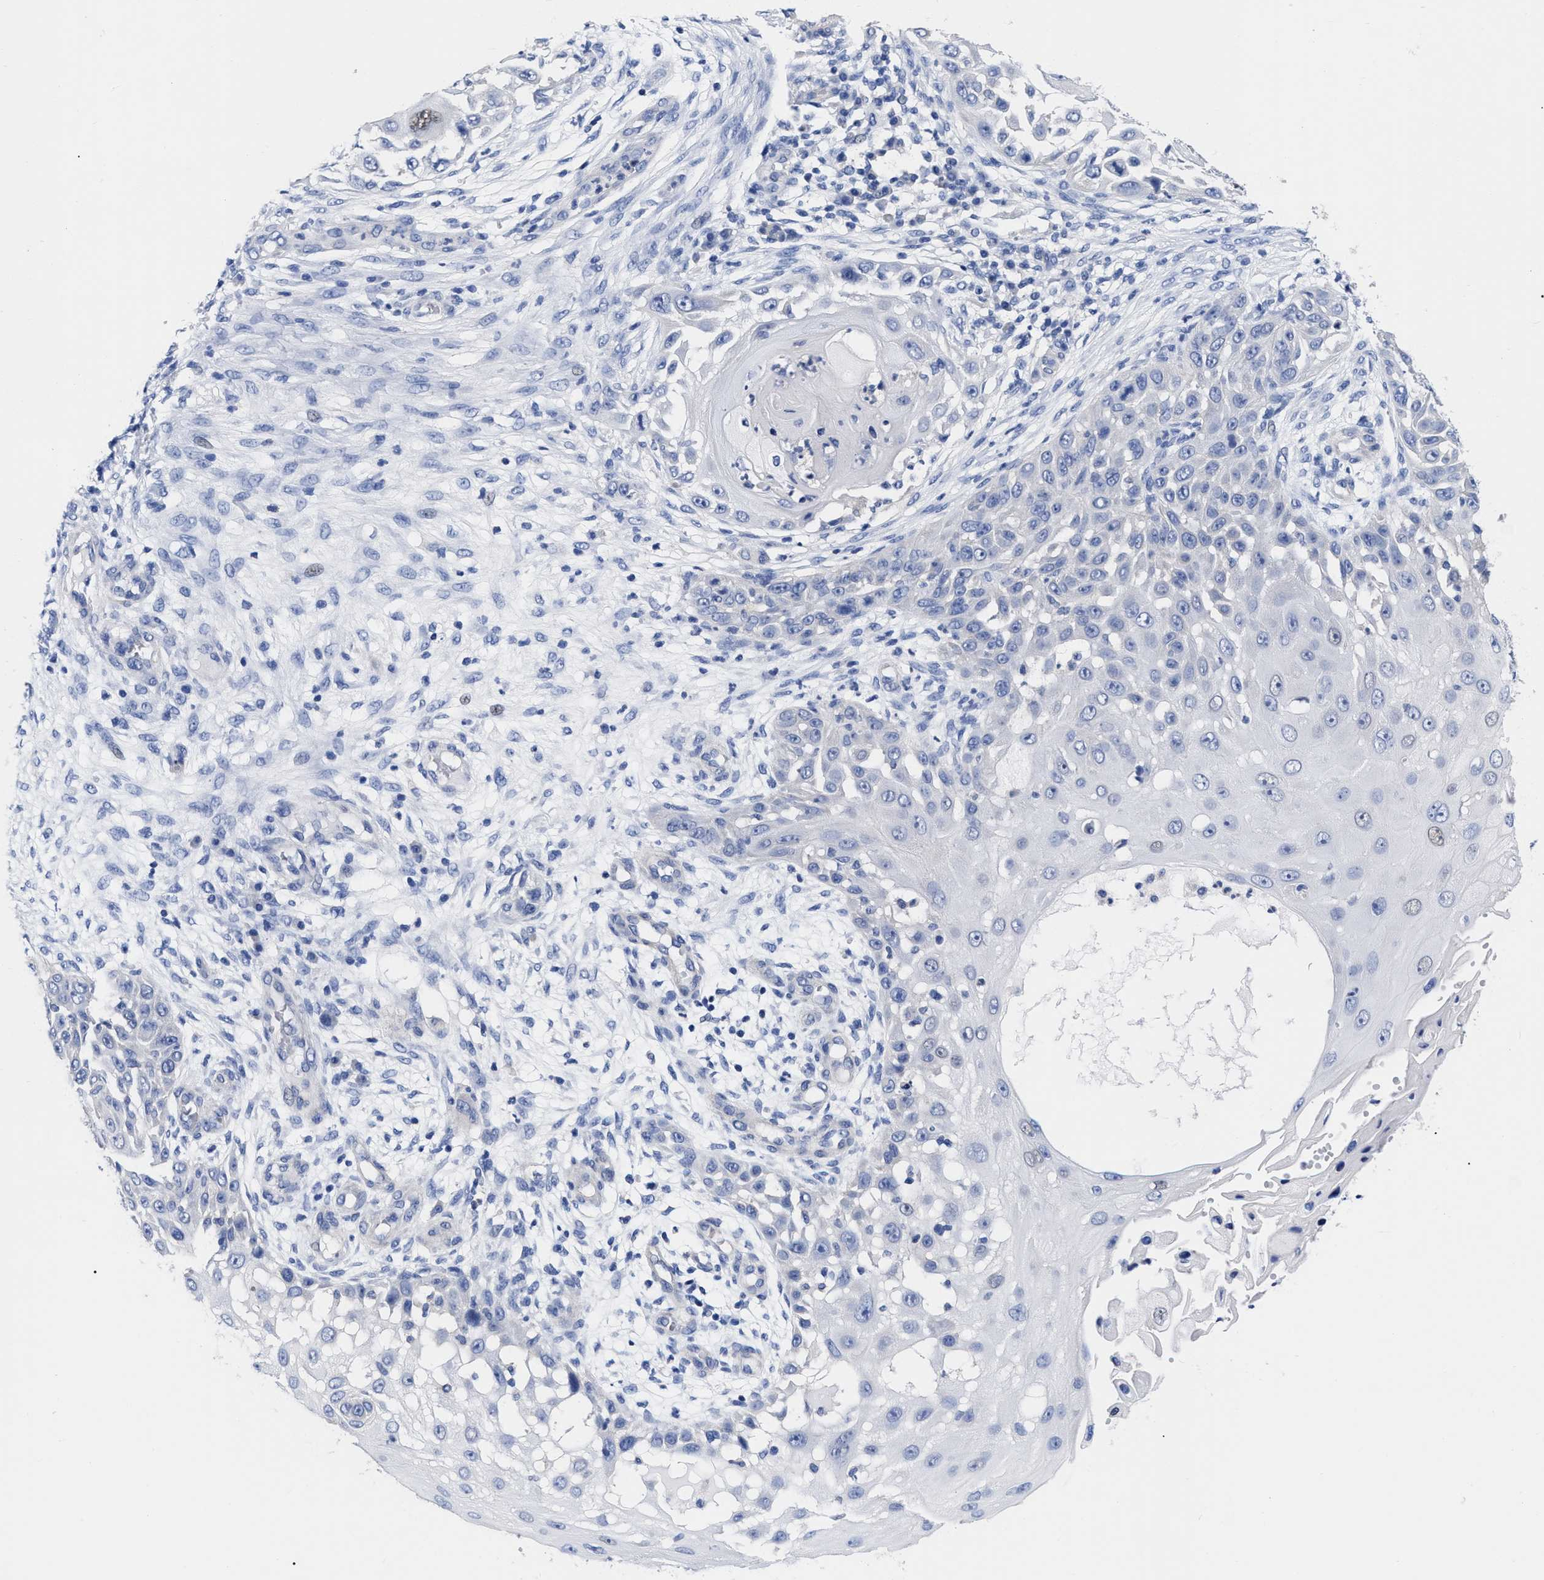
{"staining": {"intensity": "negative", "quantity": "none", "location": "none"}, "tissue": "skin cancer", "cell_type": "Tumor cells", "image_type": "cancer", "snomed": [{"axis": "morphology", "description": "Squamous cell carcinoma, NOS"}, {"axis": "topography", "description": "Skin"}], "caption": "Photomicrograph shows no protein positivity in tumor cells of skin cancer (squamous cell carcinoma) tissue. (DAB immunohistochemistry (IHC) visualized using brightfield microscopy, high magnification).", "gene": "IRAG2", "patient": {"sex": "female", "age": 44}}